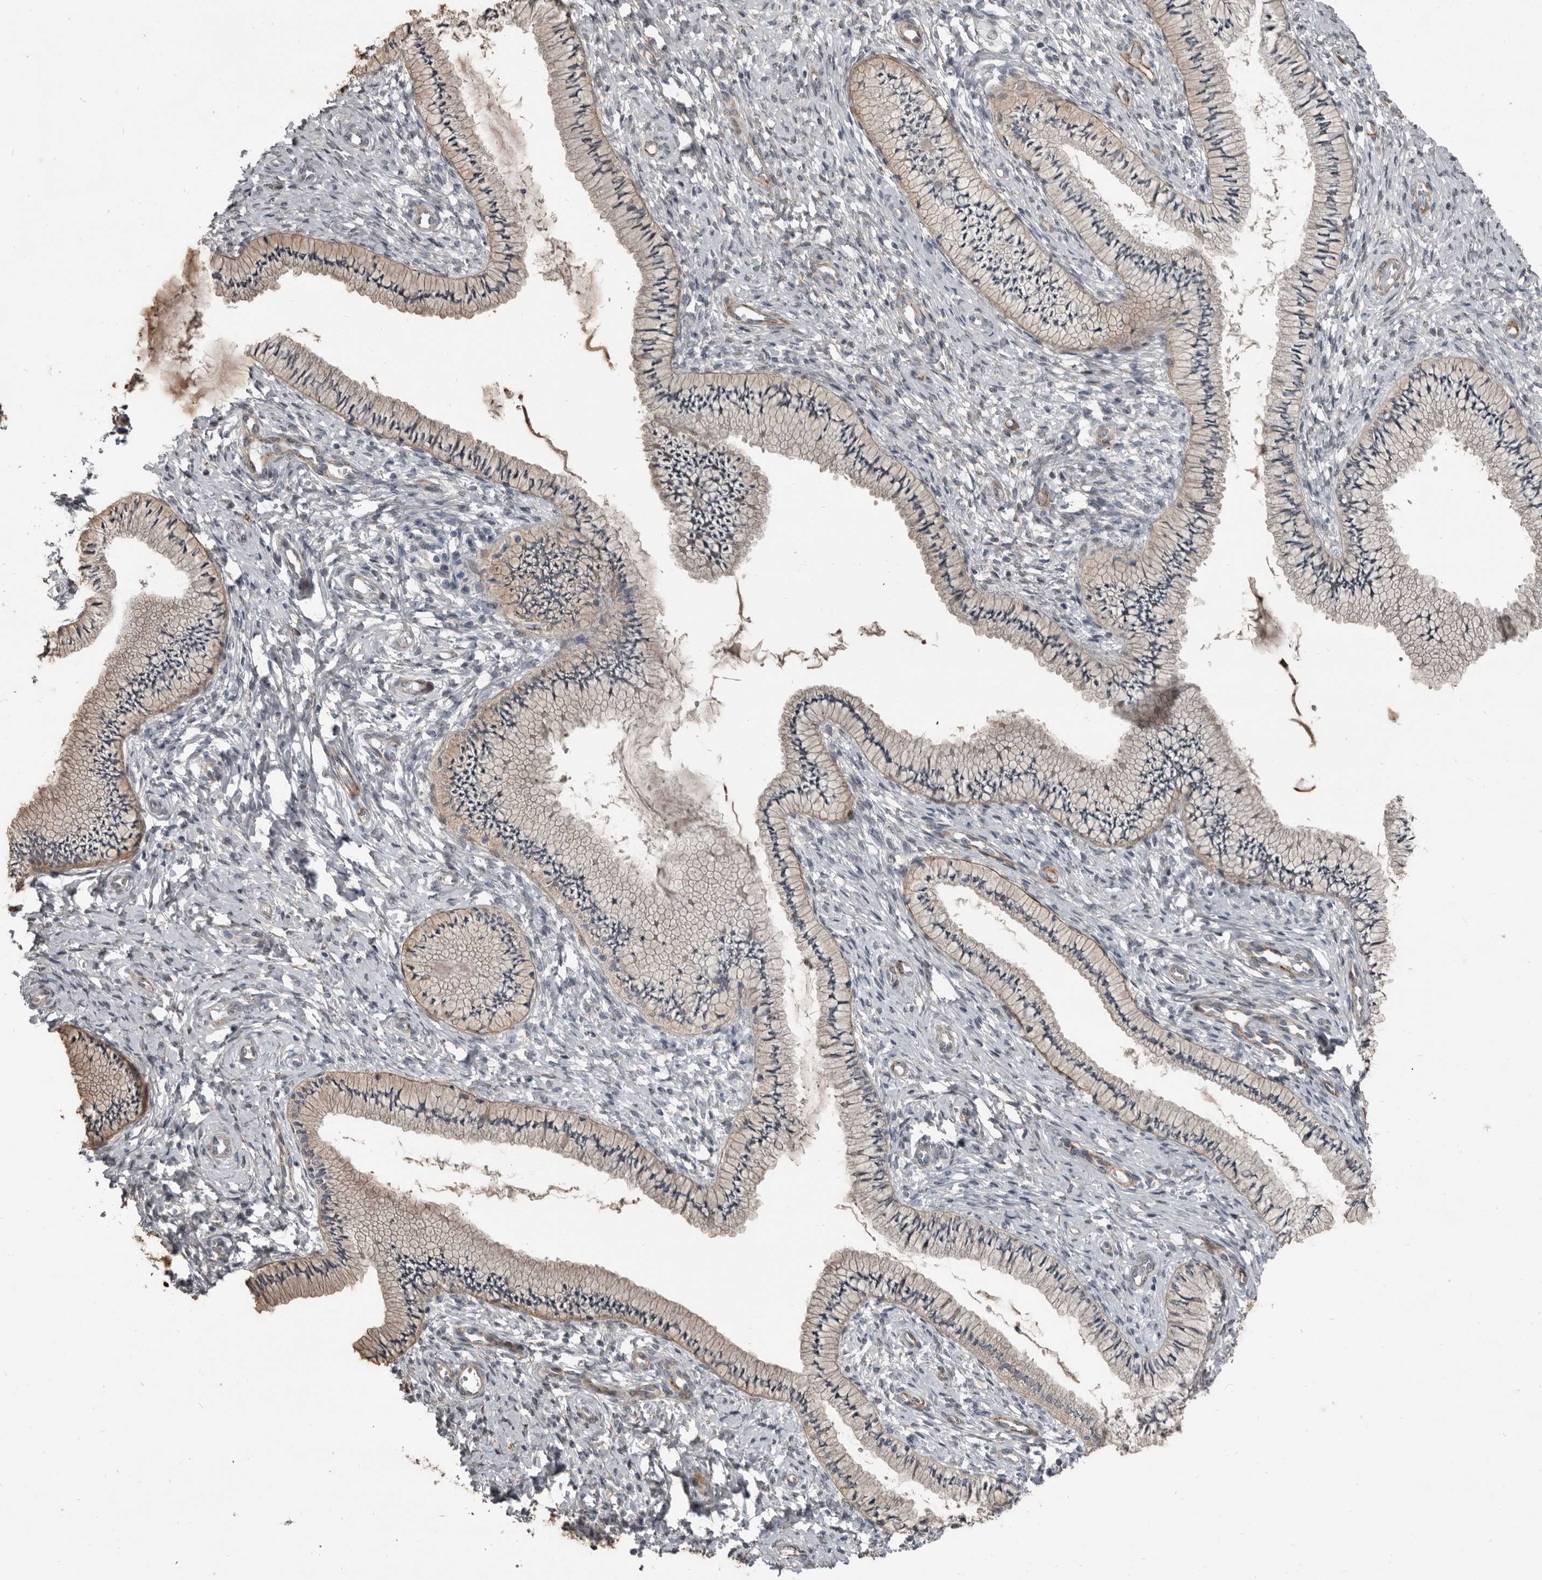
{"staining": {"intensity": "weak", "quantity": "<25%", "location": "cytoplasmic/membranous"}, "tissue": "cervix", "cell_type": "Glandular cells", "image_type": "normal", "snomed": [{"axis": "morphology", "description": "Normal tissue, NOS"}, {"axis": "topography", "description": "Cervix"}], "caption": "This is an immunohistochemistry photomicrograph of normal human cervix. There is no staining in glandular cells.", "gene": "C1orf216", "patient": {"sex": "female", "age": 36}}